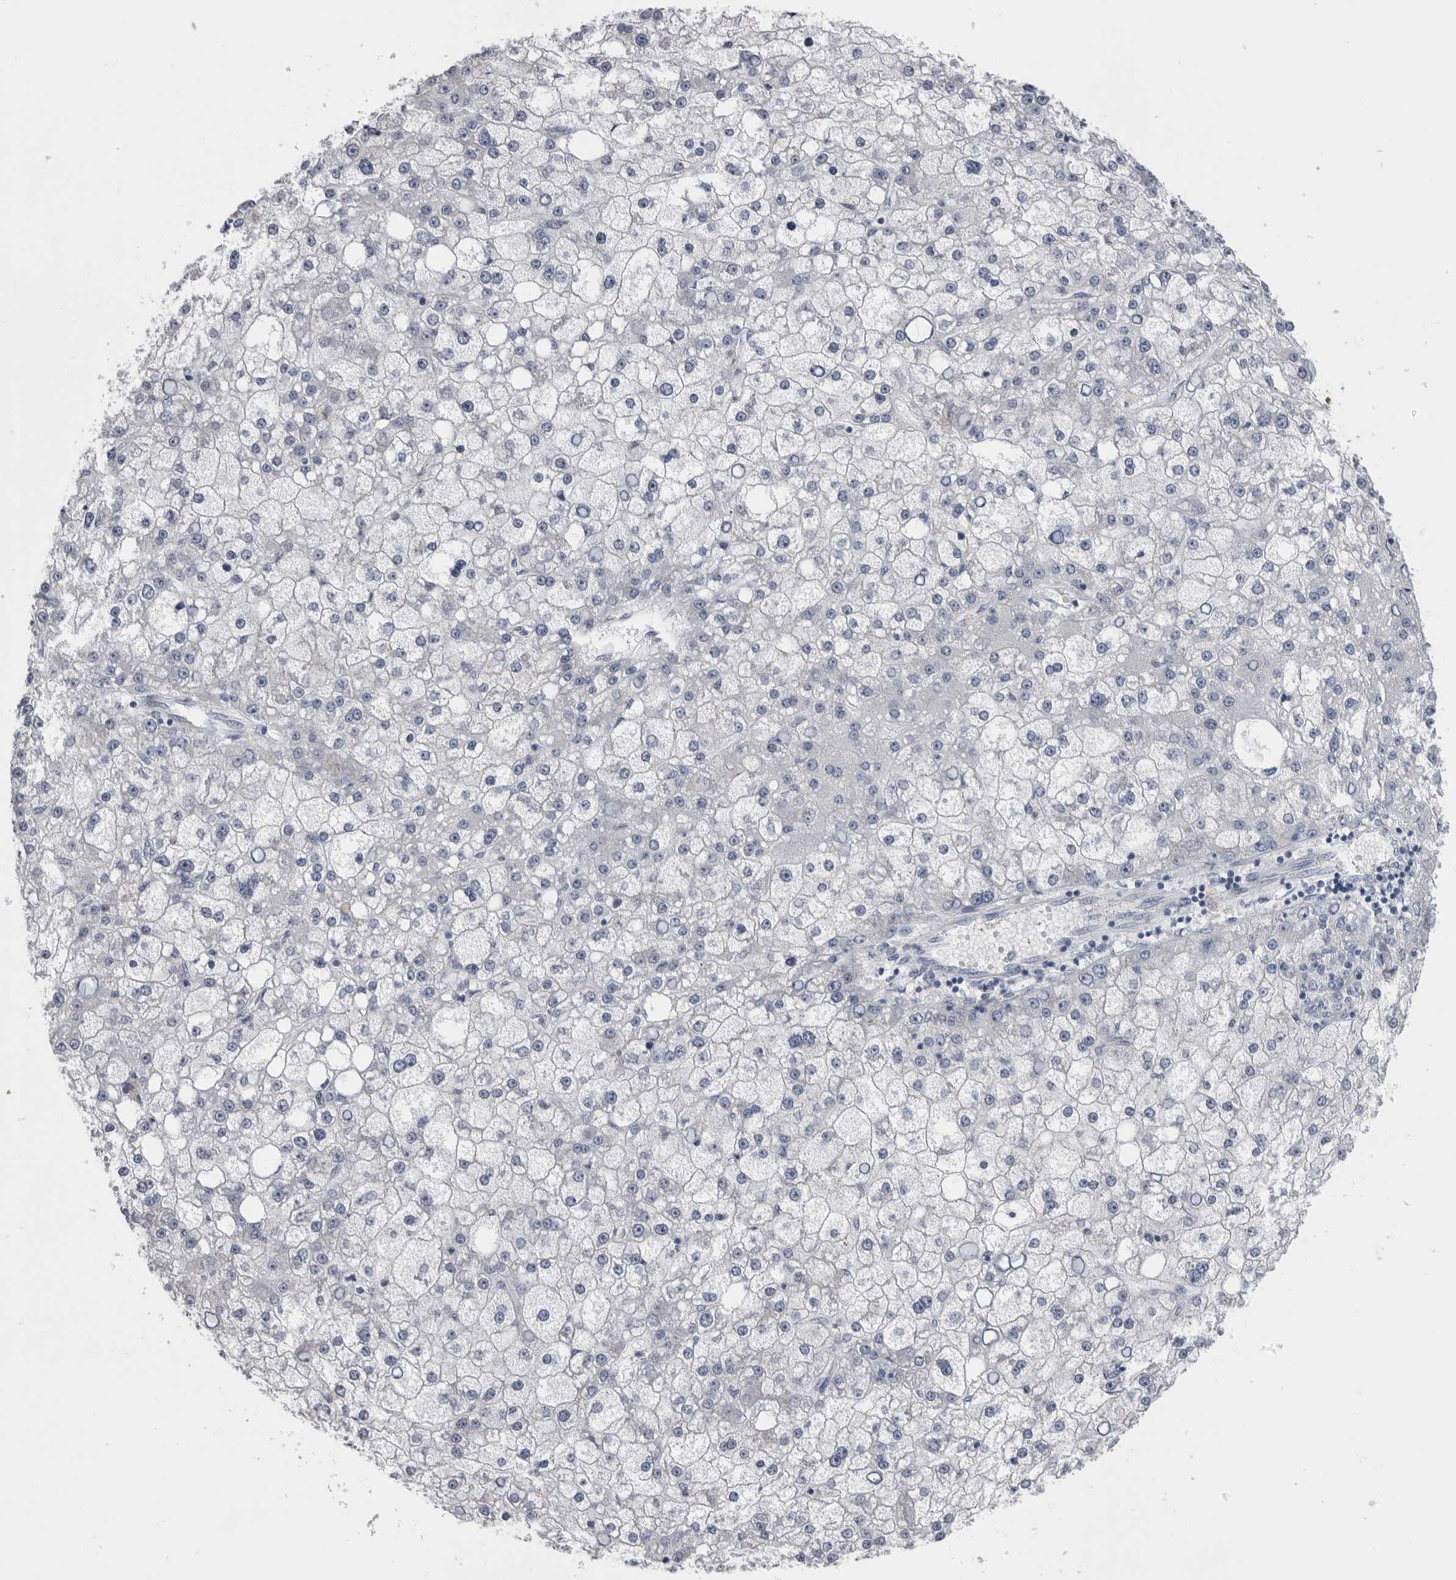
{"staining": {"intensity": "negative", "quantity": "none", "location": "none"}, "tissue": "liver cancer", "cell_type": "Tumor cells", "image_type": "cancer", "snomed": [{"axis": "morphology", "description": "Carcinoma, Hepatocellular, NOS"}, {"axis": "topography", "description": "Liver"}], "caption": "This is an IHC micrograph of human liver hepatocellular carcinoma. There is no positivity in tumor cells.", "gene": "AKAP9", "patient": {"sex": "male", "age": 67}}